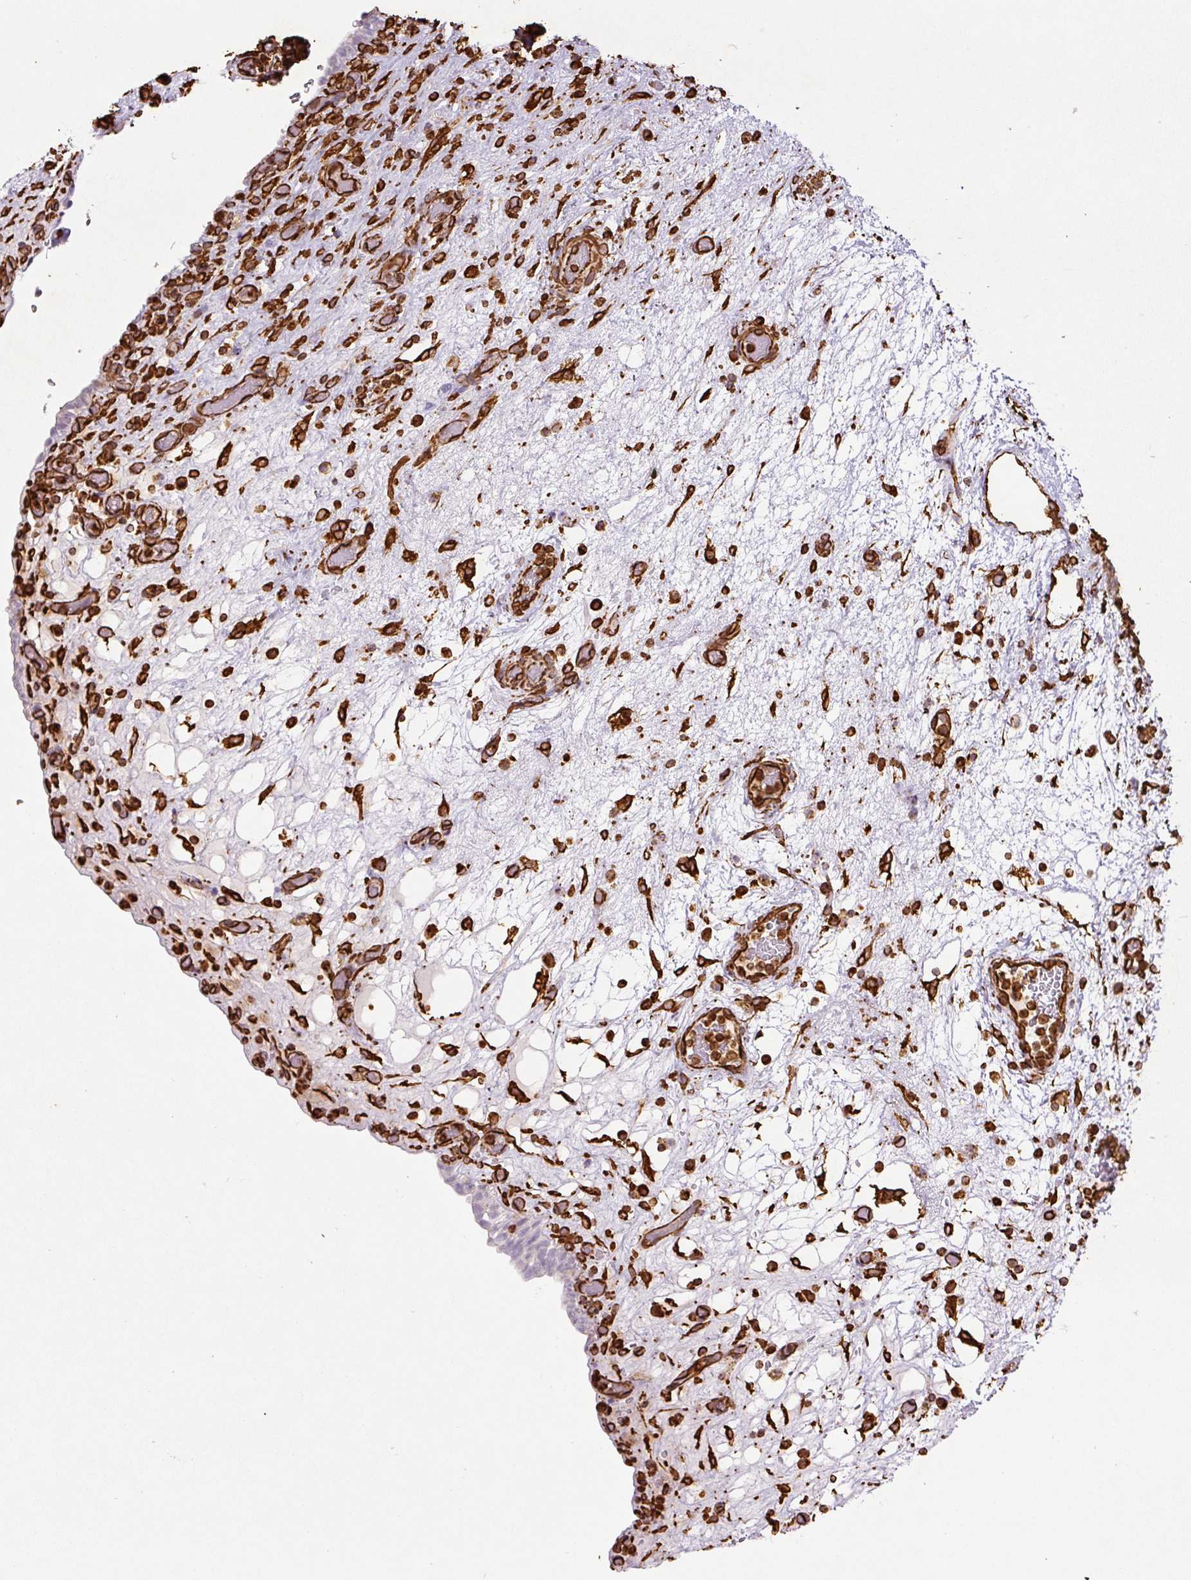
{"staining": {"intensity": "negative", "quantity": "none", "location": "none"}, "tissue": "urinary bladder", "cell_type": "Urothelial cells", "image_type": "normal", "snomed": [{"axis": "morphology", "description": "Normal tissue, NOS"}, {"axis": "topography", "description": "Urinary bladder"}], "caption": "A high-resolution micrograph shows IHC staining of normal urinary bladder, which shows no significant staining in urothelial cells. (DAB immunohistochemistry with hematoxylin counter stain).", "gene": "VIM", "patient": {"sex": "male", "age": 71}}